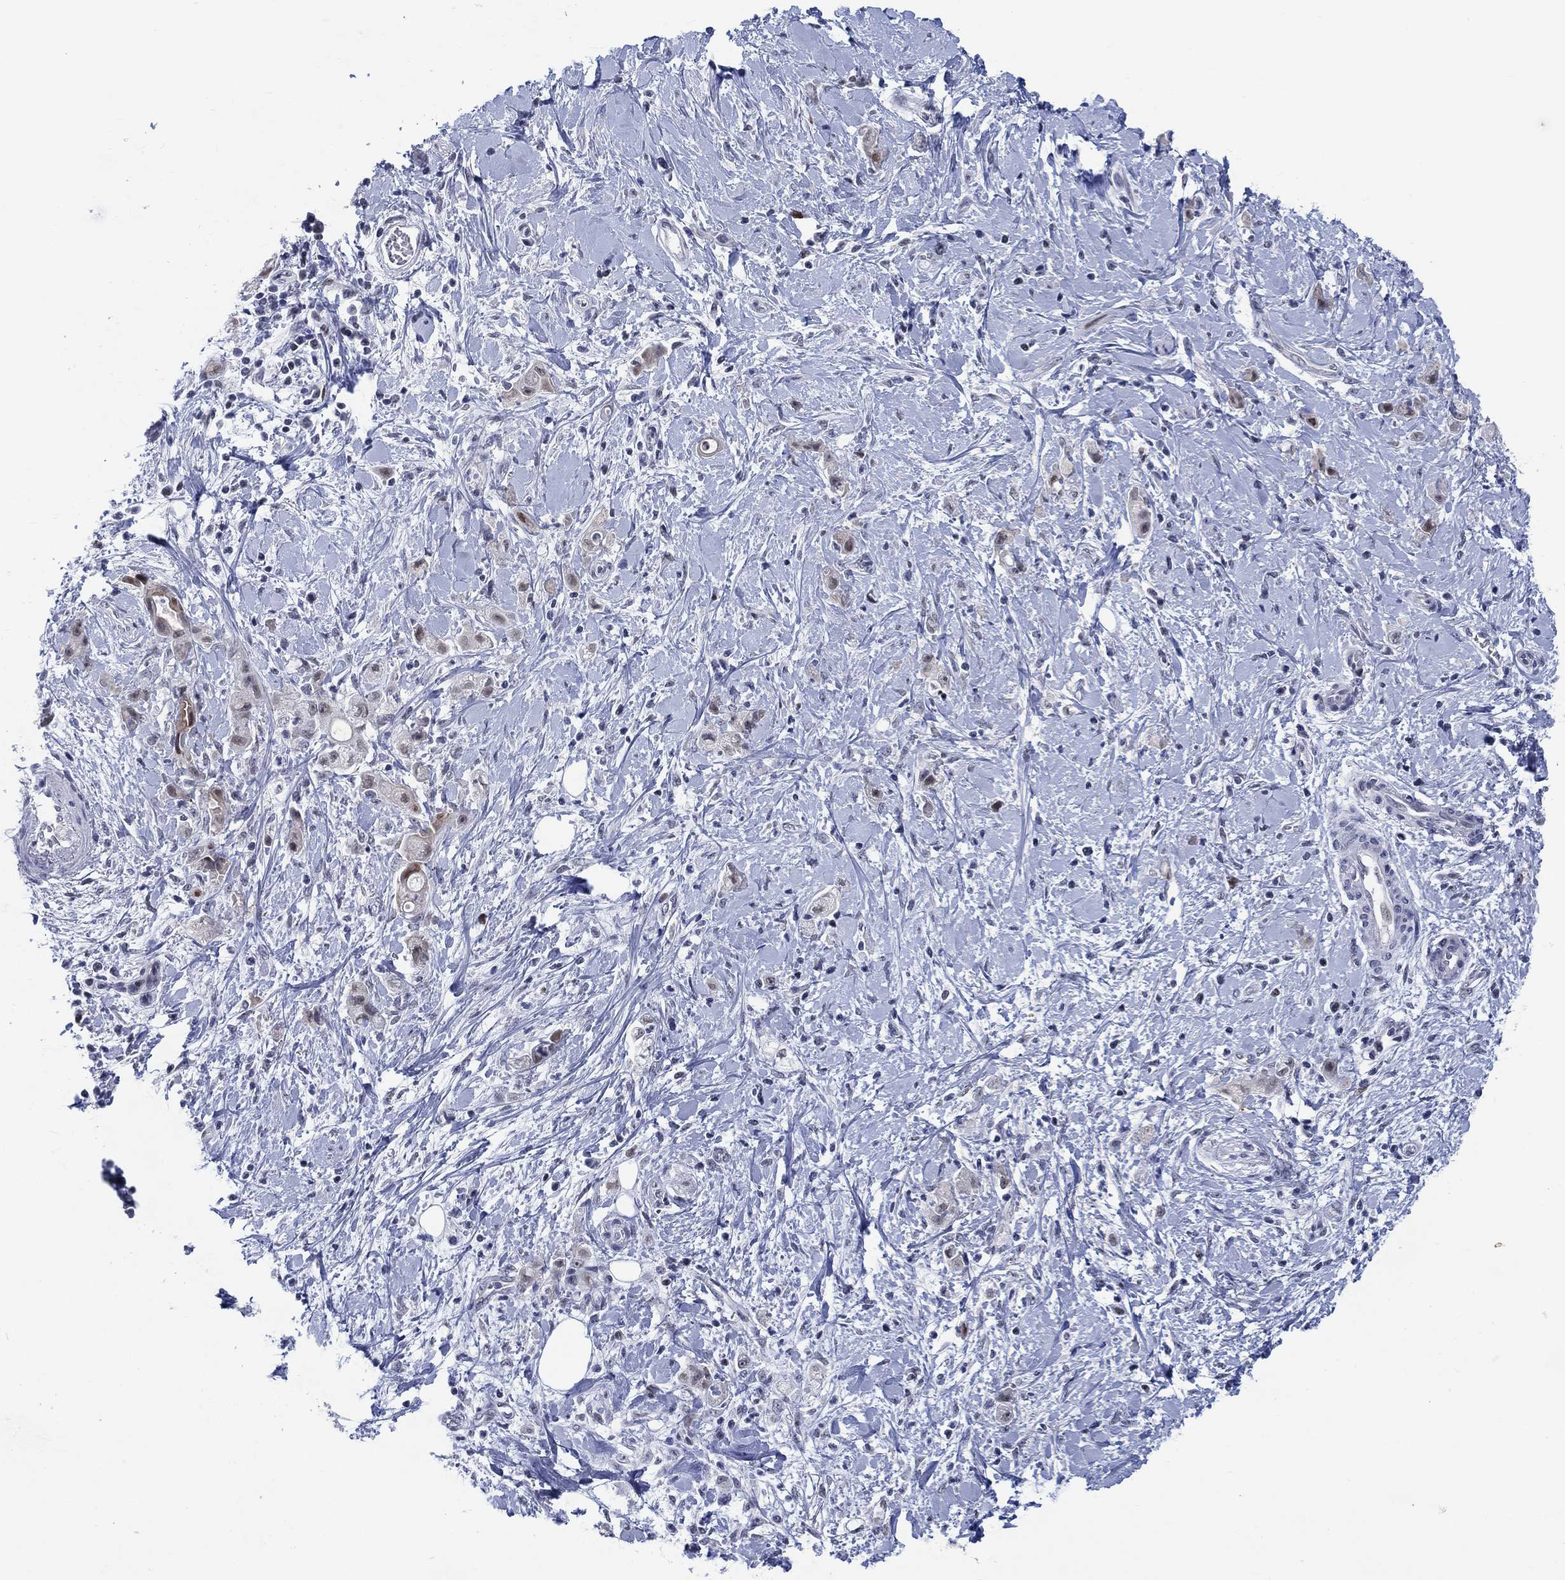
{"staining": {"intensity": "strong", "quantity": "25%-75%", "location": "nuclear"}, "tissue": "stomach cancer", "cell_type": "Tumor cells", "image_type": "cancer", "snomed": [{"axis": "morphology", "description": "Adenocarcinoma, NOS"}, {"axis": "topography", "description": "Stomach"}], "caption": "A brown stain shows strong nuclear staining of a protein in stomach cancer tumor cells. (Brightfield microscopy of DAB IHC at high magnification).", "gene": "NEU3", "patient": {"sex": "male", "age": 58}}